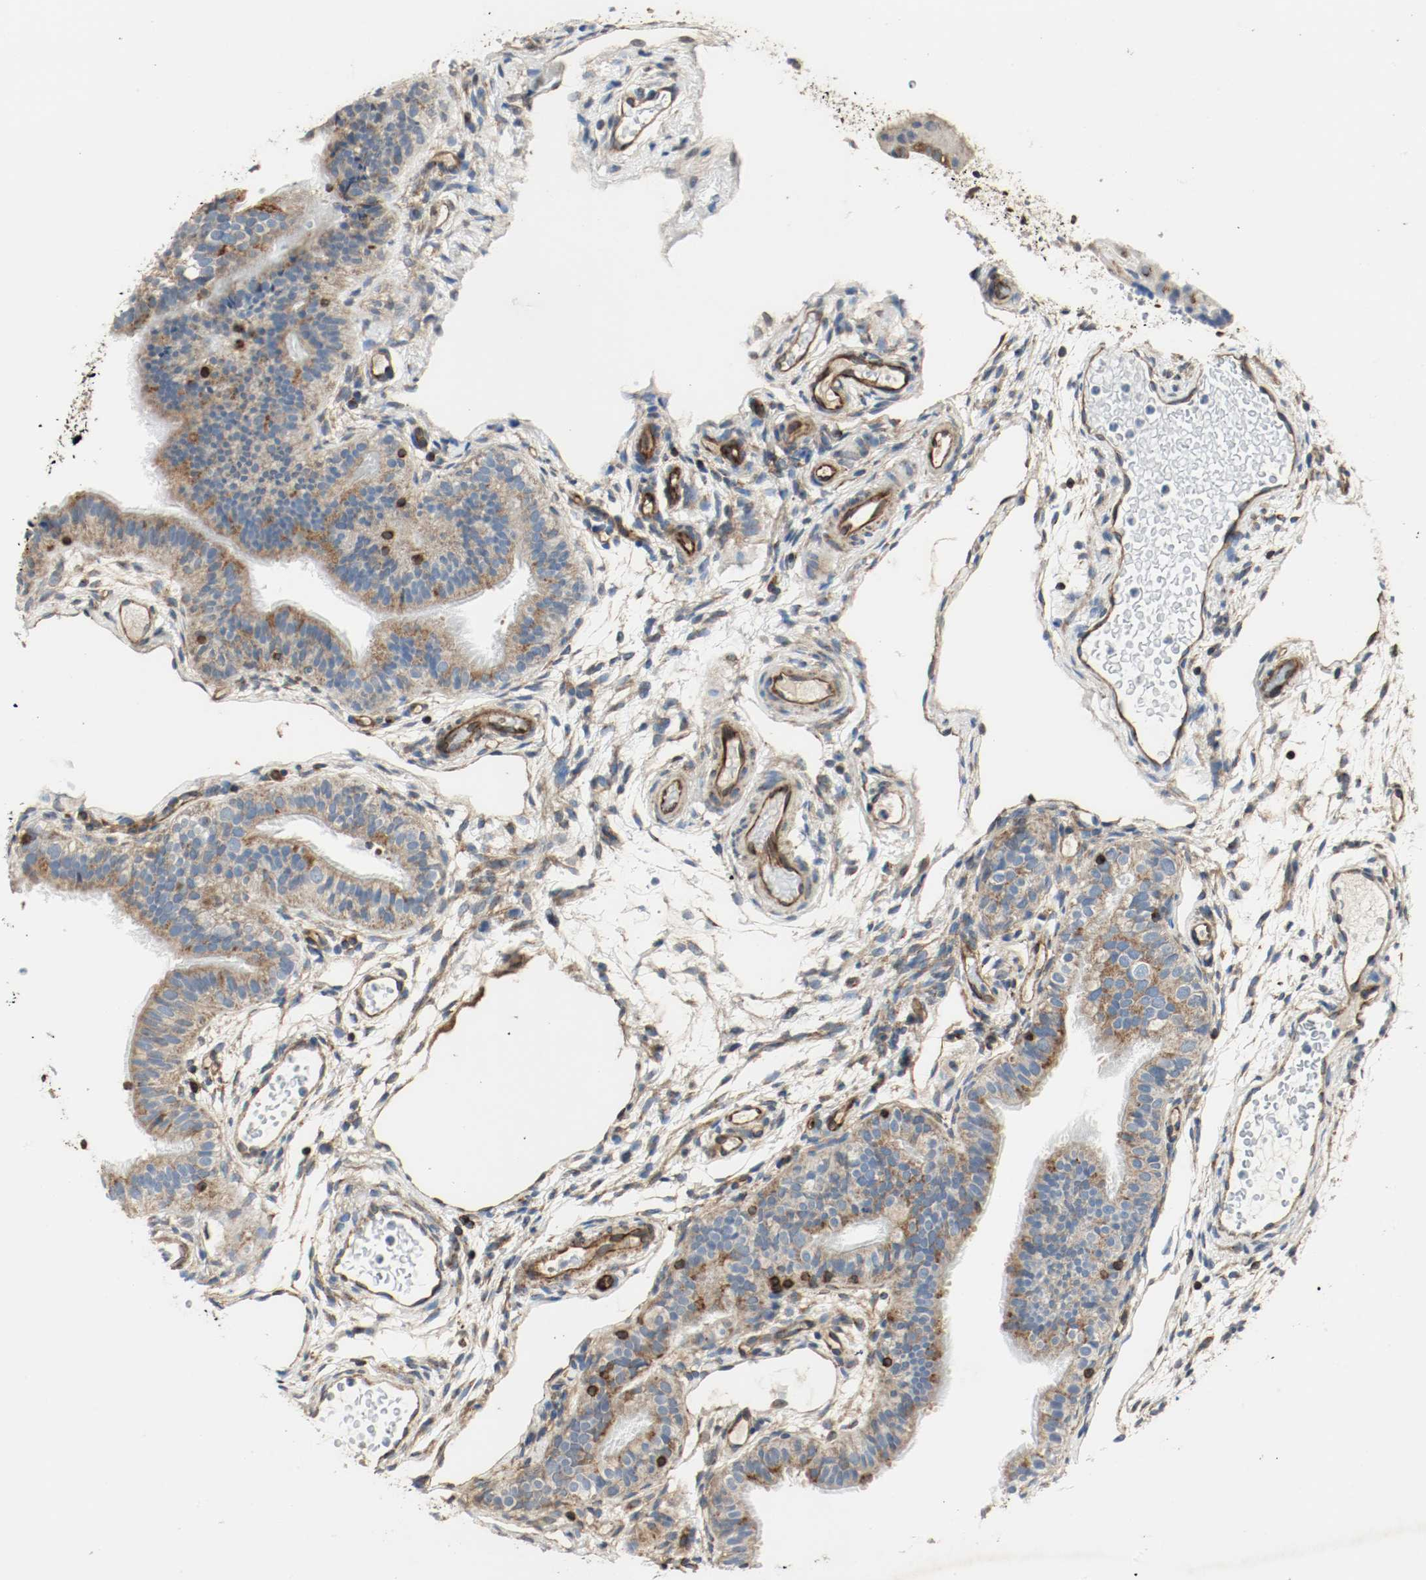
{"staining": {"intensity": "moderate", "quantity": ">75%", "location": "cytoplasmic/membranous"}, "tissue": "fallopian tube", "cell_type": "Glandular cells", "image_type": "normal", "snomed": [{"axis": "morphology", "description": "Normal tissue, NOS"}, {"axis": "morphology", "description": "Dermoid, NOS"}, {"axis": "topography", "description": "Fallopian tube"}], "caption": "This is a micrograph of immunohistochemistry (IHC) staining of normal fallopian tube, which shows moderate positivity in the cytoplasmic/membranous of glandular cells.", "gene": "PLCG1", "patient": {"sex": "female", "age": 33}}